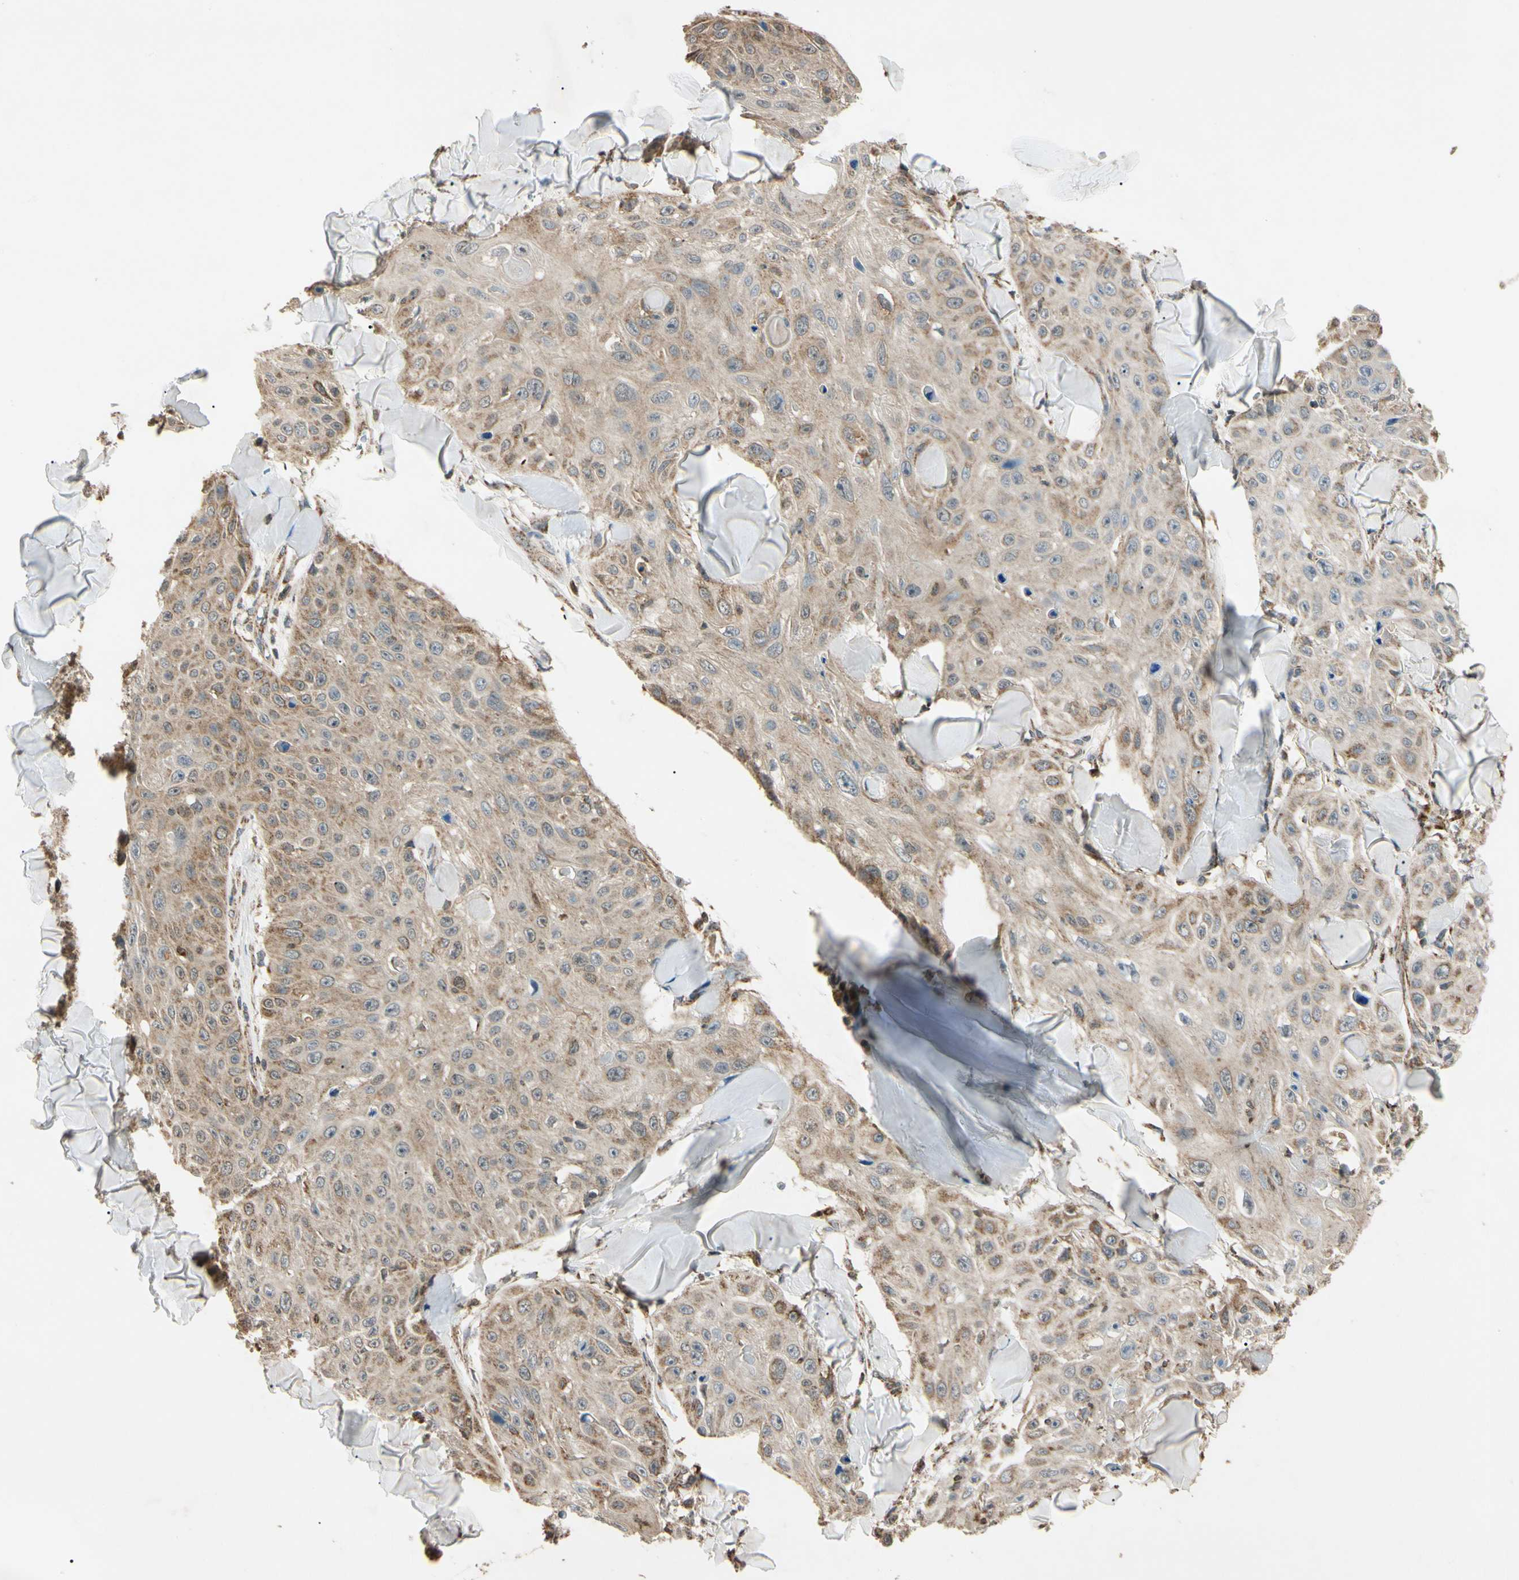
{"staining": {"intensity": "weak", "quantity": ">75%", "location": "cytoplasmic/membranous"}, "tissue": "skin cancer", "cell_type": "Tumor cells", "image_type": "cancer", "snomed": [{"axis": "morphology", "description": "Squamous cell carcinoma, NOS"}, {"axis": "topography", "description": "Skin"}], "caption": "The histopathology image exhibits staining of skin cancer, revealing weak cytoplasmic/membranous protein expression (brown color) within tumor cells.", "gene": "PRDX5", "patient": {"sex": "male", "age": 86}}